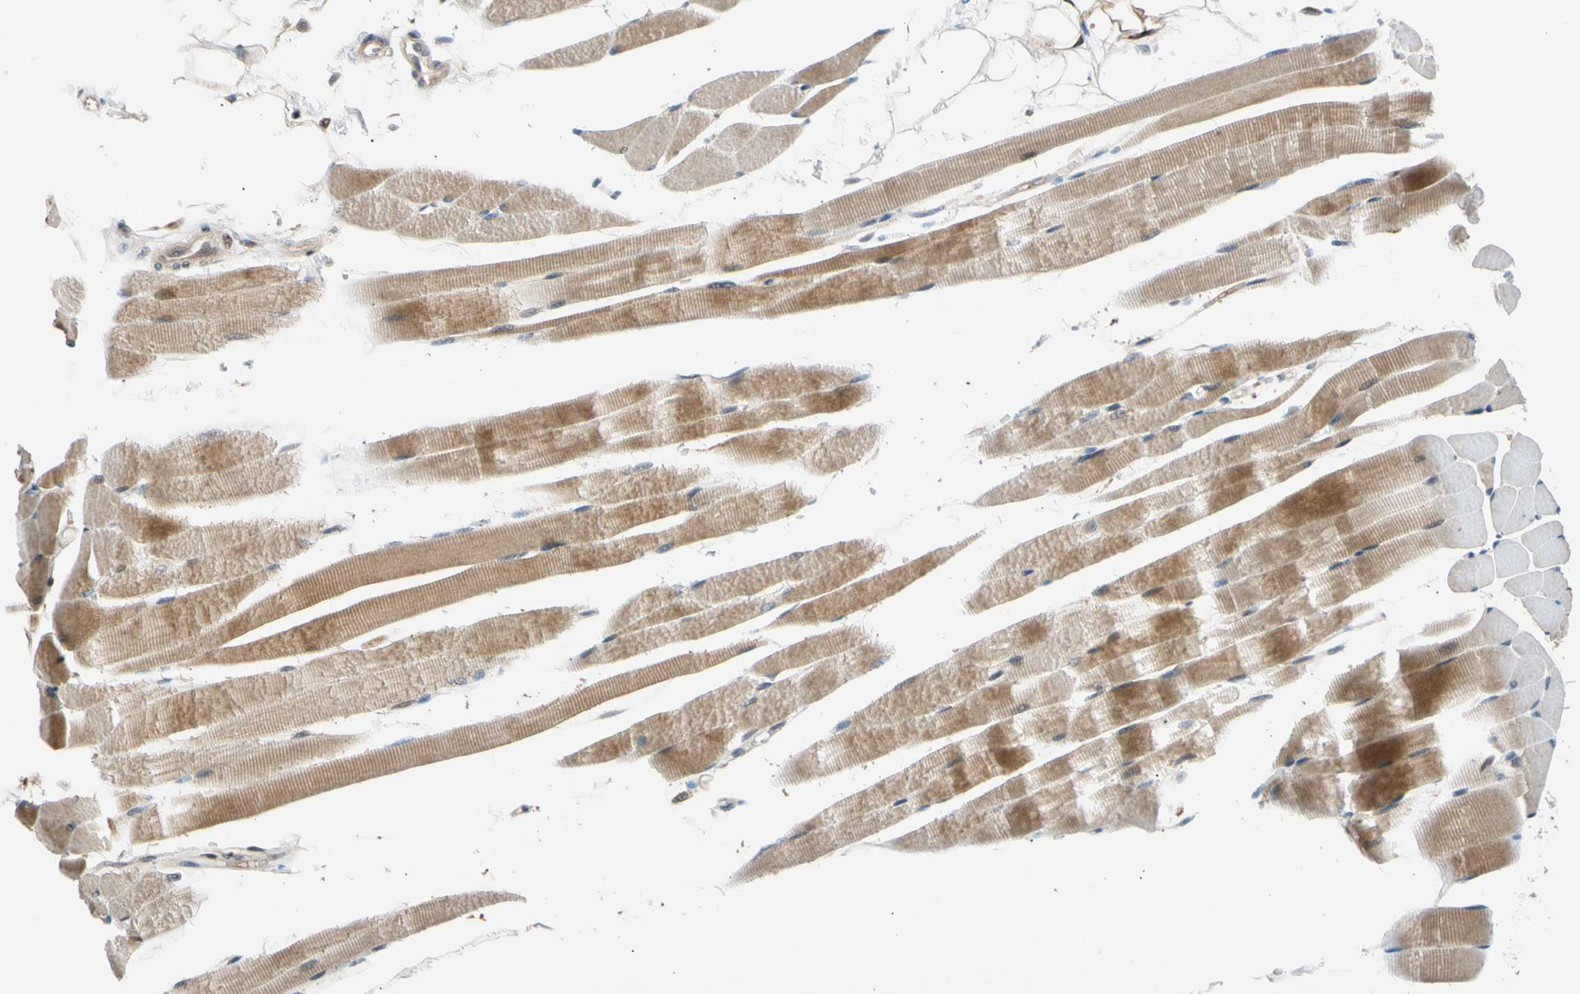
{"staining": {"intensity": "moderate", "quantity": "25%-75%", "location": "cytoplasmic/membranous"}, "tissue": "skeletal muscle", "cell_type": "Myocytes", "image_type": "normal", "snomed": [{"axis": "morphology", "description": "Normal tissue, NOS"}, {"axis": "topography", "description": "Skeletal muscle"}, {"axis": "topography", "description": "Peripheral nerve tissue"}], "caption": "Protein staining displays moderate cytoplasmic/membranous positivity in about 25%-75% of myocytes in unremarkable skeletal muscle. The staining was performed using DAB to visualize the protein expression in brown, while the nuclei were stained in blue with hematoxylin (Magnification: 20x).", "gene": "CNST", "patient": {"sex": "female", "age": 84}}